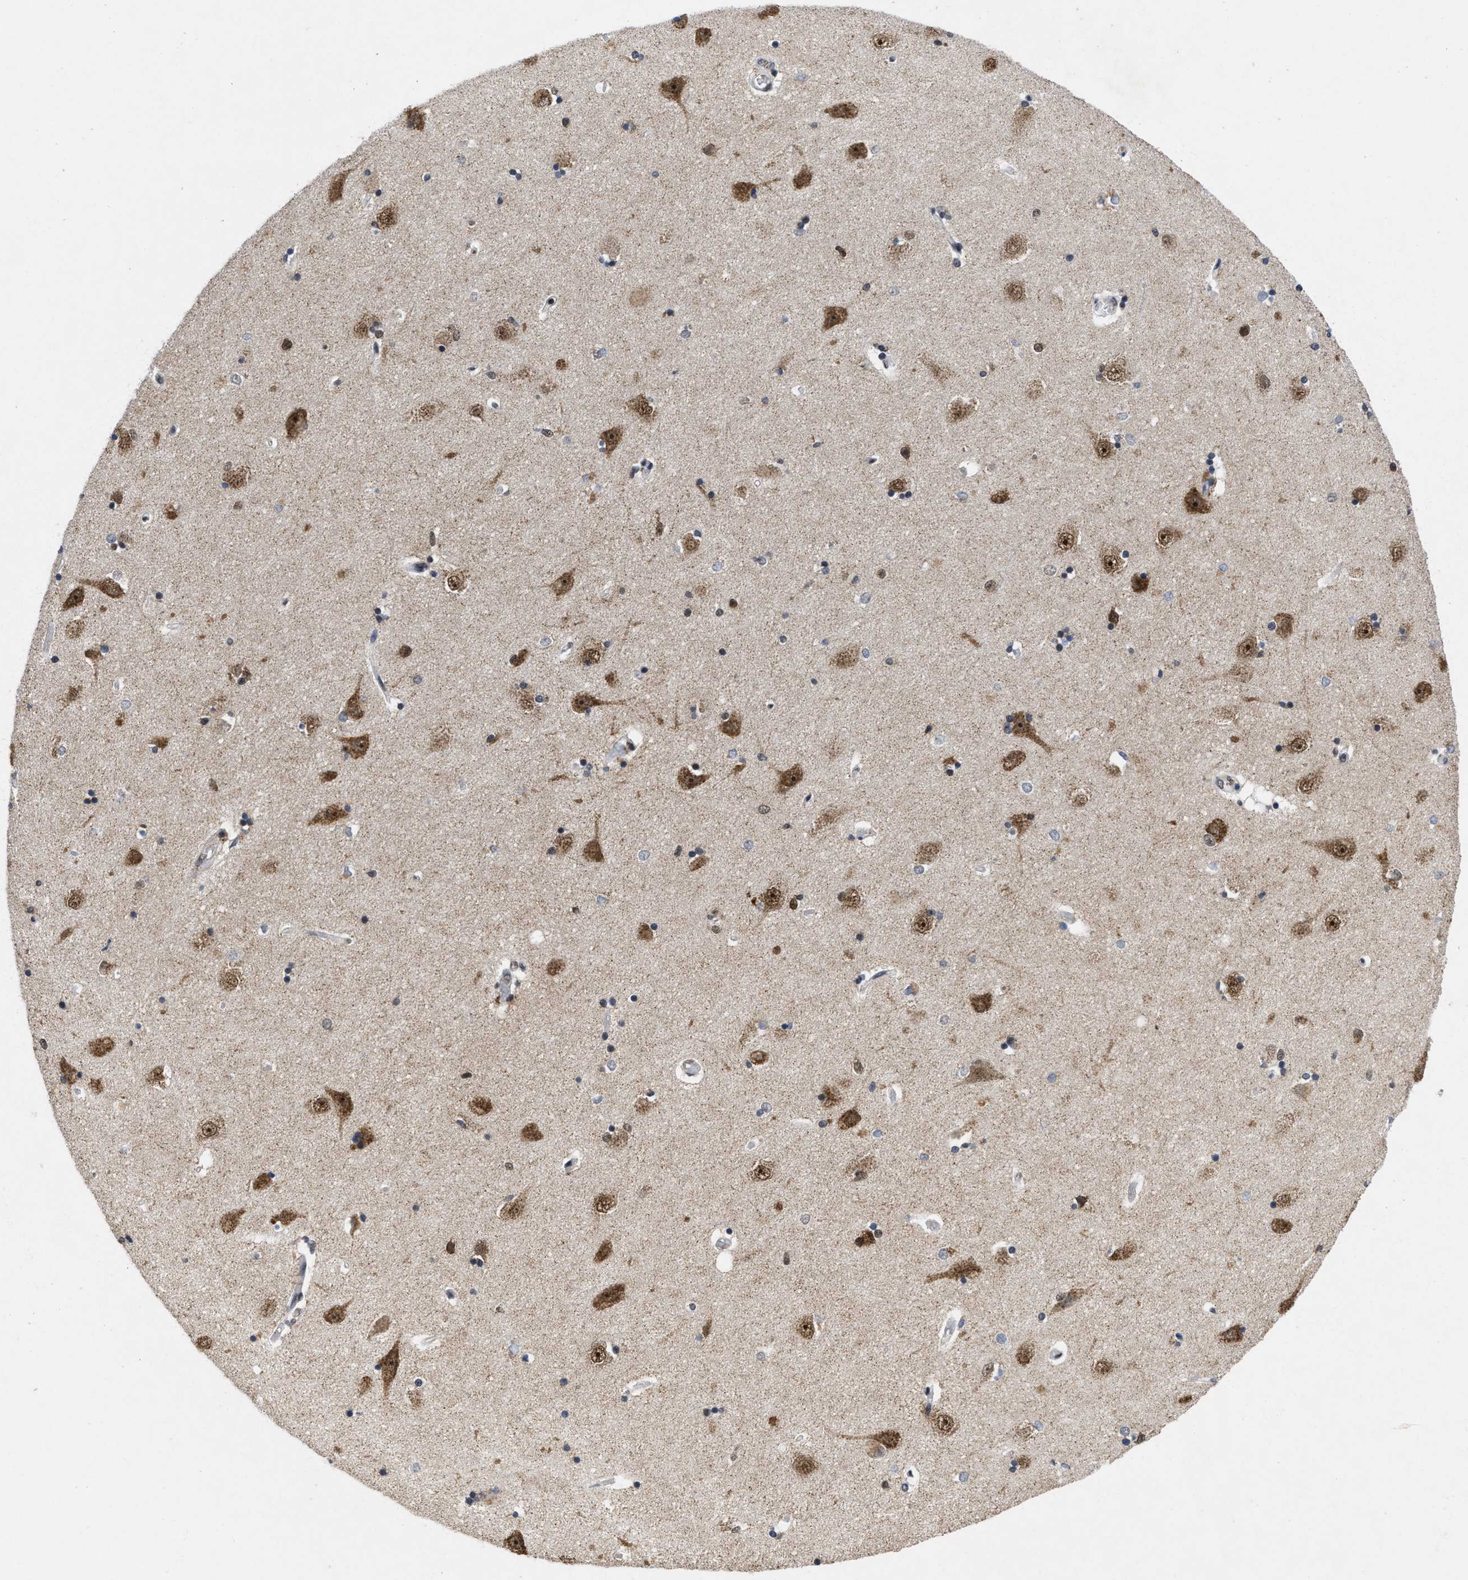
{"staining": {"intensity": "moderate", "quantity": "25%-75%", "location": "nuclear"}, "tissue": "hippocampus", "cell_type": "Glial cells", "image_type": "normal", "snomed": [{"axis": "morphology", "description": "Normal tissue, NOS"}, {"axis": "topography", "description": "Hippocampus"}], "caption": "Protein staining of benign hippocampus demonstrates moderate nuclear positivity in about 25%-75% of glial cells. (Stains: DAB in brown, nuclei in blue, Microscopy: brightfield microscopy at high magnification).", "gene": "ZNF346", "patient": {"sex": "male", "age": 45}}